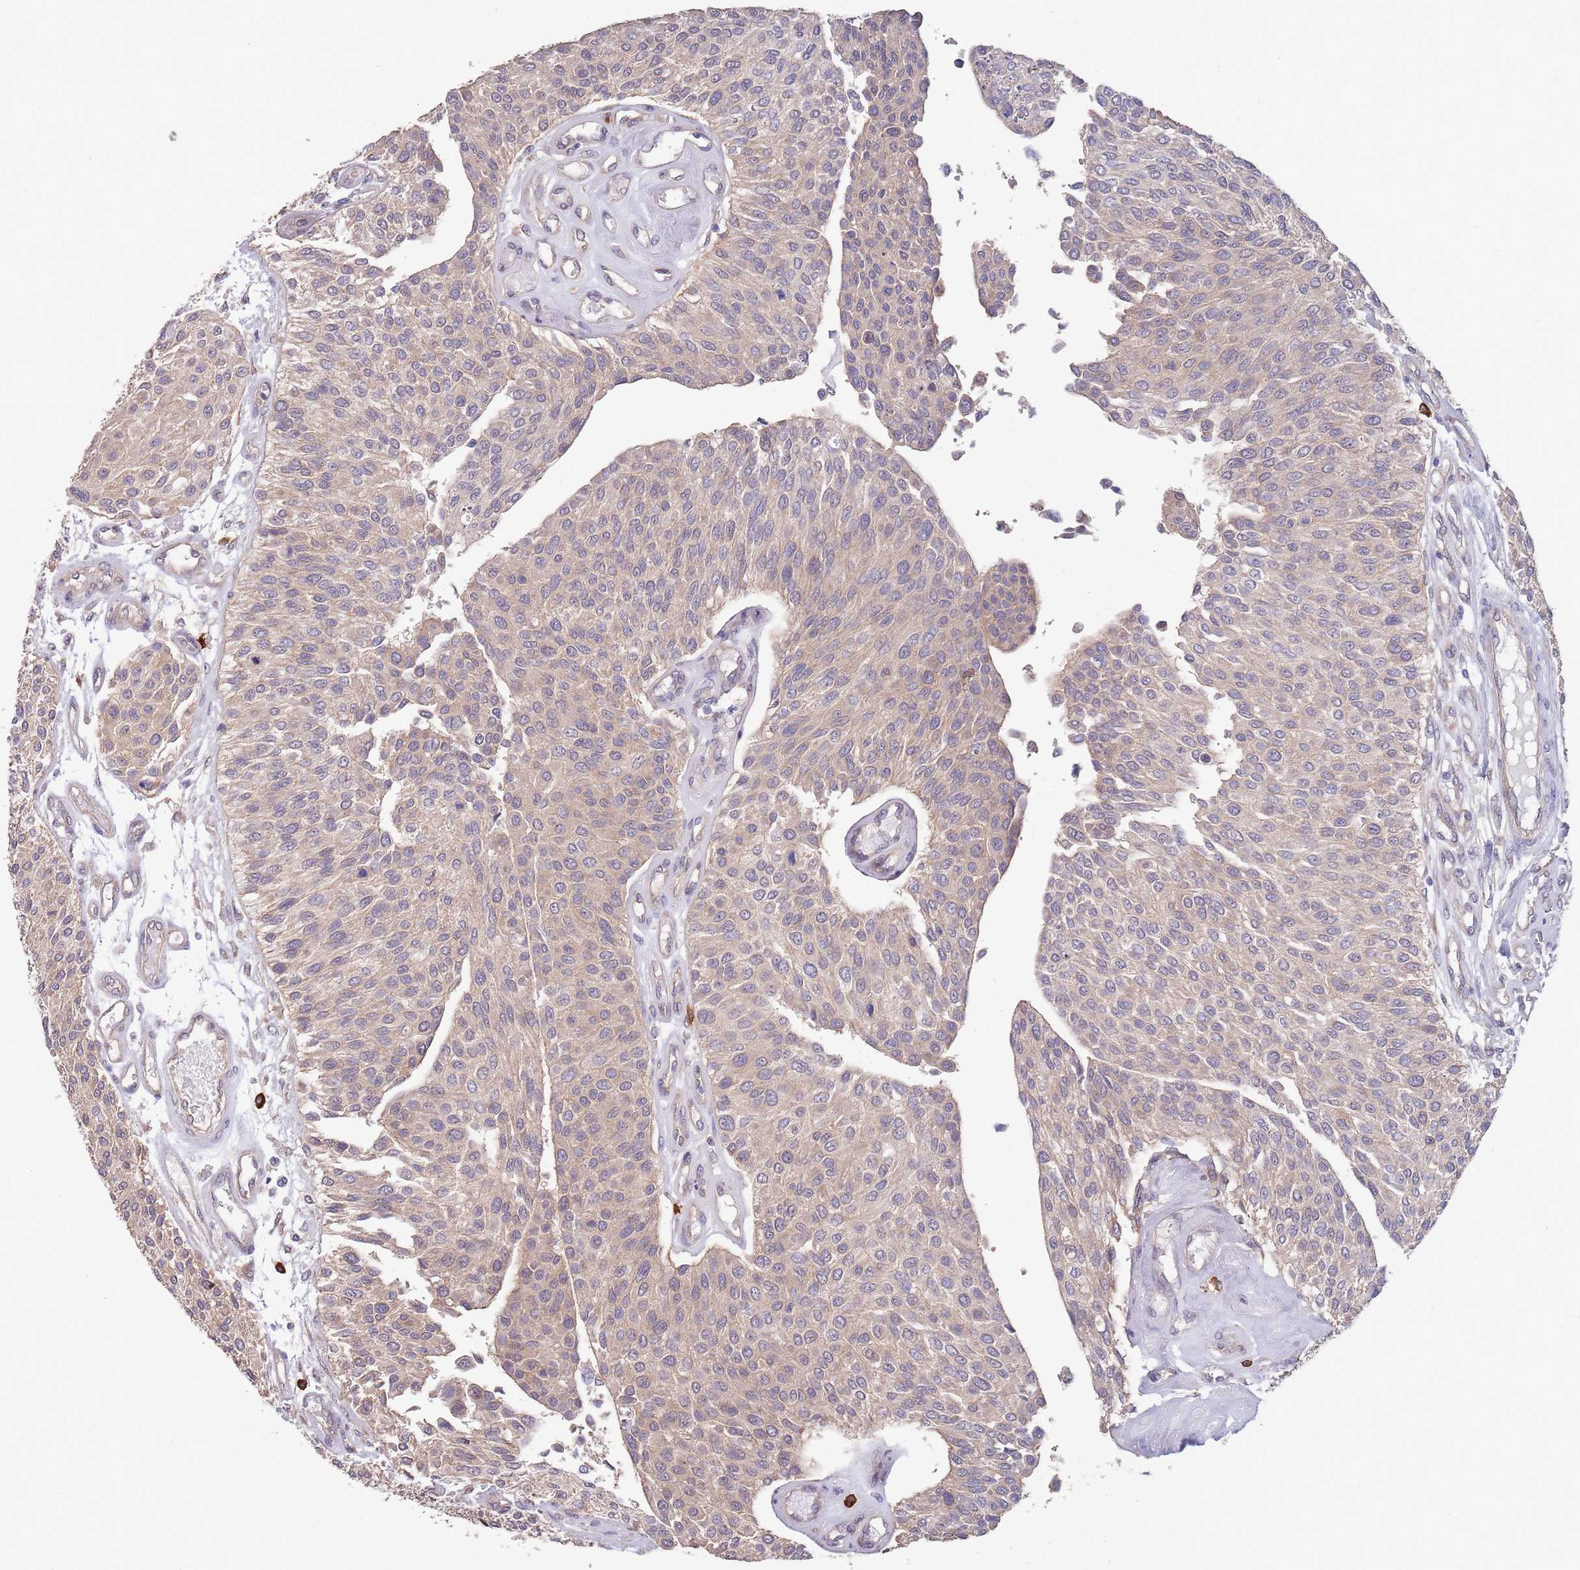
{"staining": {"intensity": "weak", "quantity": "25%-75%", "location": "cytoplasmic/membranous"}, "tissue": "urothelial cancer", "cell_type": "Tumor cells", "image_type": "cancer", "snomed": [{"axis": "morphology", "description": "Urothelial carcinoma, NOS"}, {"axis": "topography", "description": "Urinary bladder"}], "caption": "IHC photomicrograph of neoplastic tissue: transitional cell carcinoma stained using immunohistochemistry (IHC) shows low levels of weak protein expression localized specifically in the cytoplasmic/membranous of tumor cells, appearing as a cytoplasmic/membranous brown color.", "gene": "MARVELD2", "patient": {"sex": "male", "age": 55}}